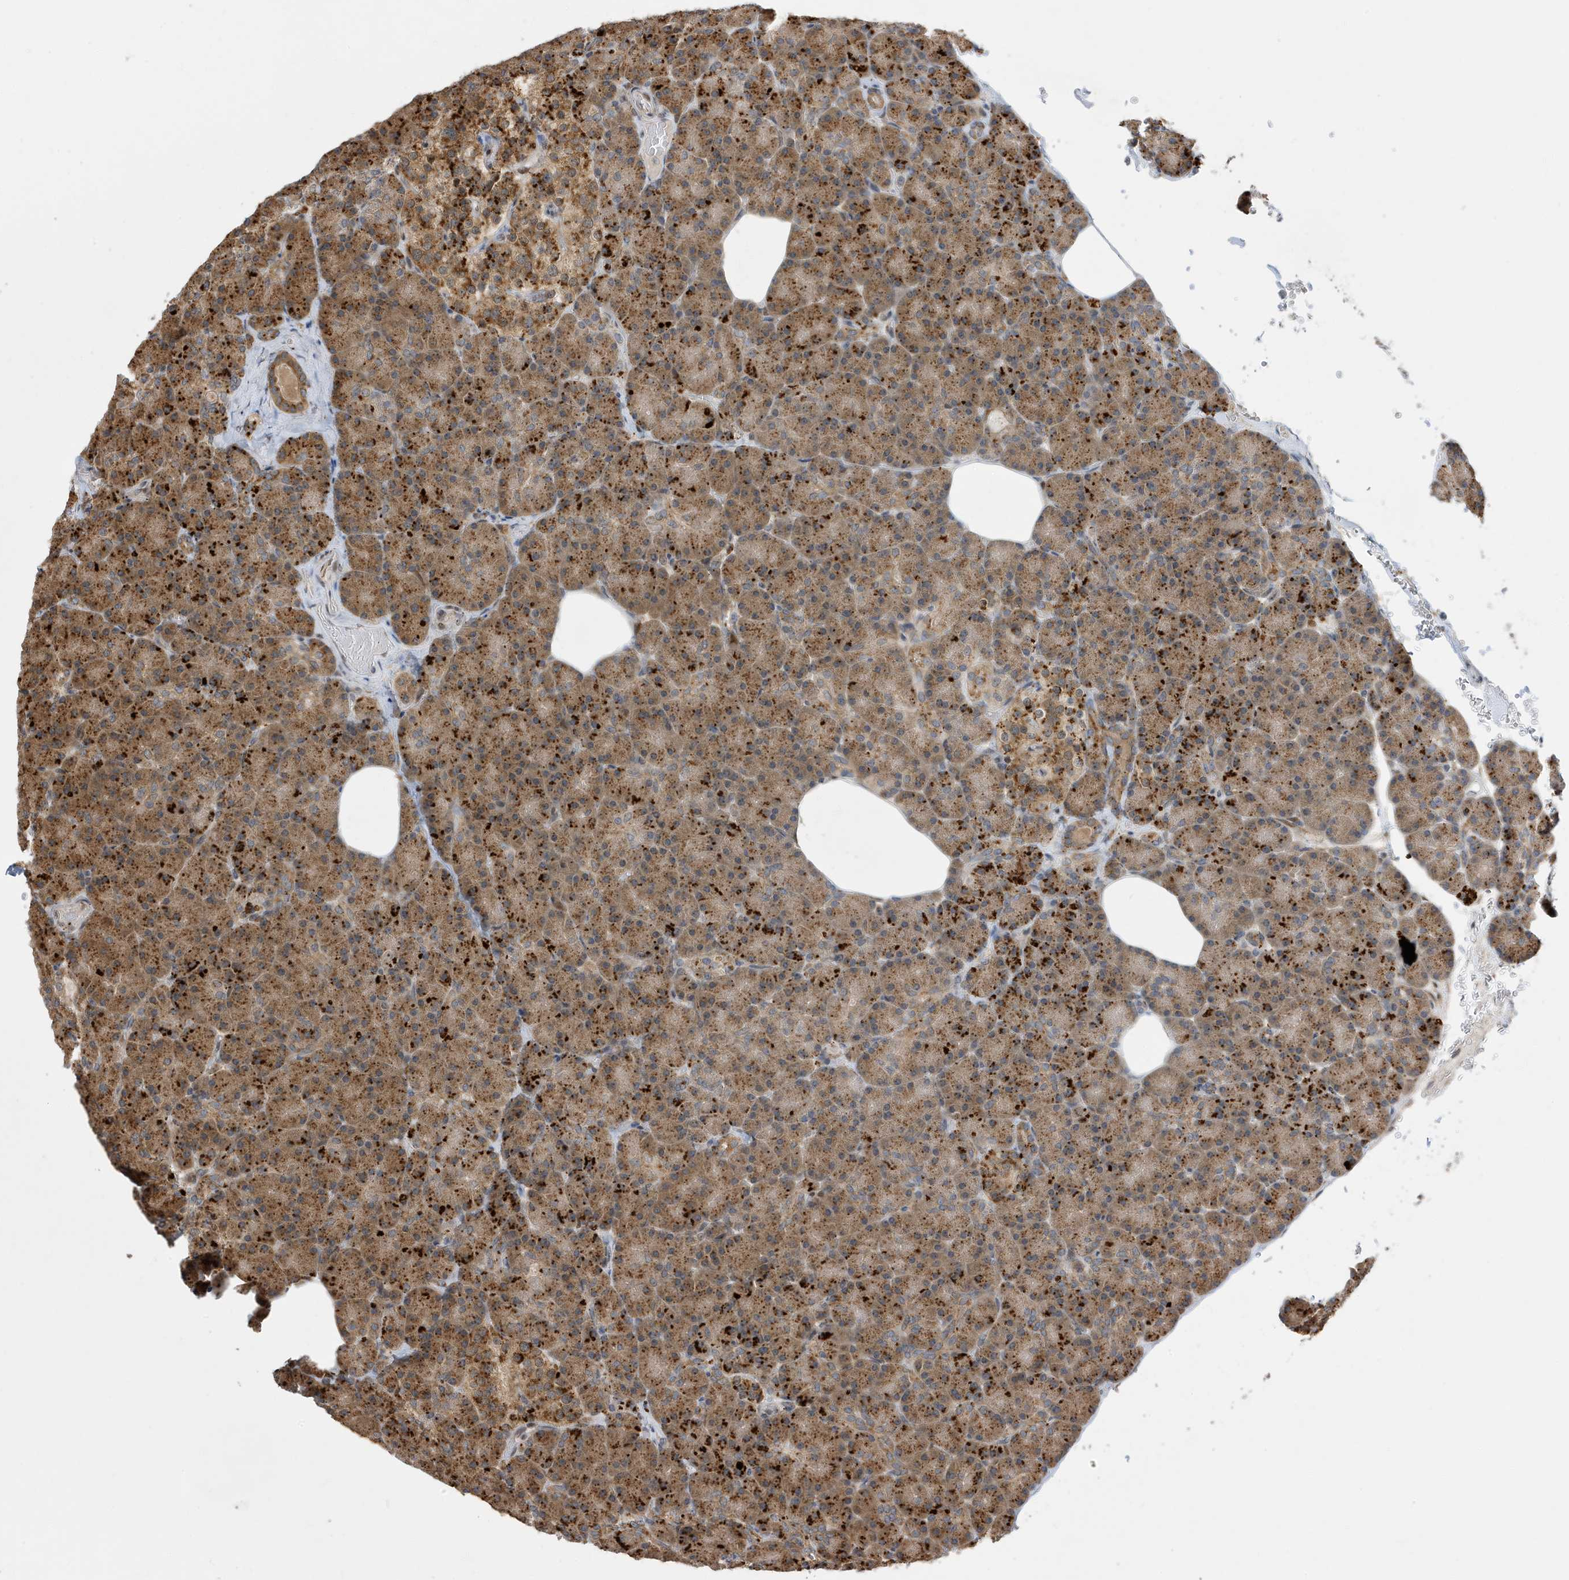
{"staining": {"intensity": "strong", "quantity": ">75%", "location": "cytoplasmic/membranous"}, "tissue": "pancreas", "cell_type": "Exocrine glandular cells", "image_type": "normal", "snomed": [{"axis": "morphology", "description": "Normal tissue, NOS"}, {"axis": "topography", "description": "Pancreas"}], "caption": "IHC staining of unremarkable pancreas, which reveals high levels of strong cytoplasmic/membranous expression in approximately >75% of exocrine glandular cells indicating strong cytoplasmic/membranous protein staining. The staining was performed using DAB (brown) for protein detection and nuclei were counterstained in hematoxylin (blue).", "gene": "ZNF507", "patient": {"sex": "female", "age": 43}}